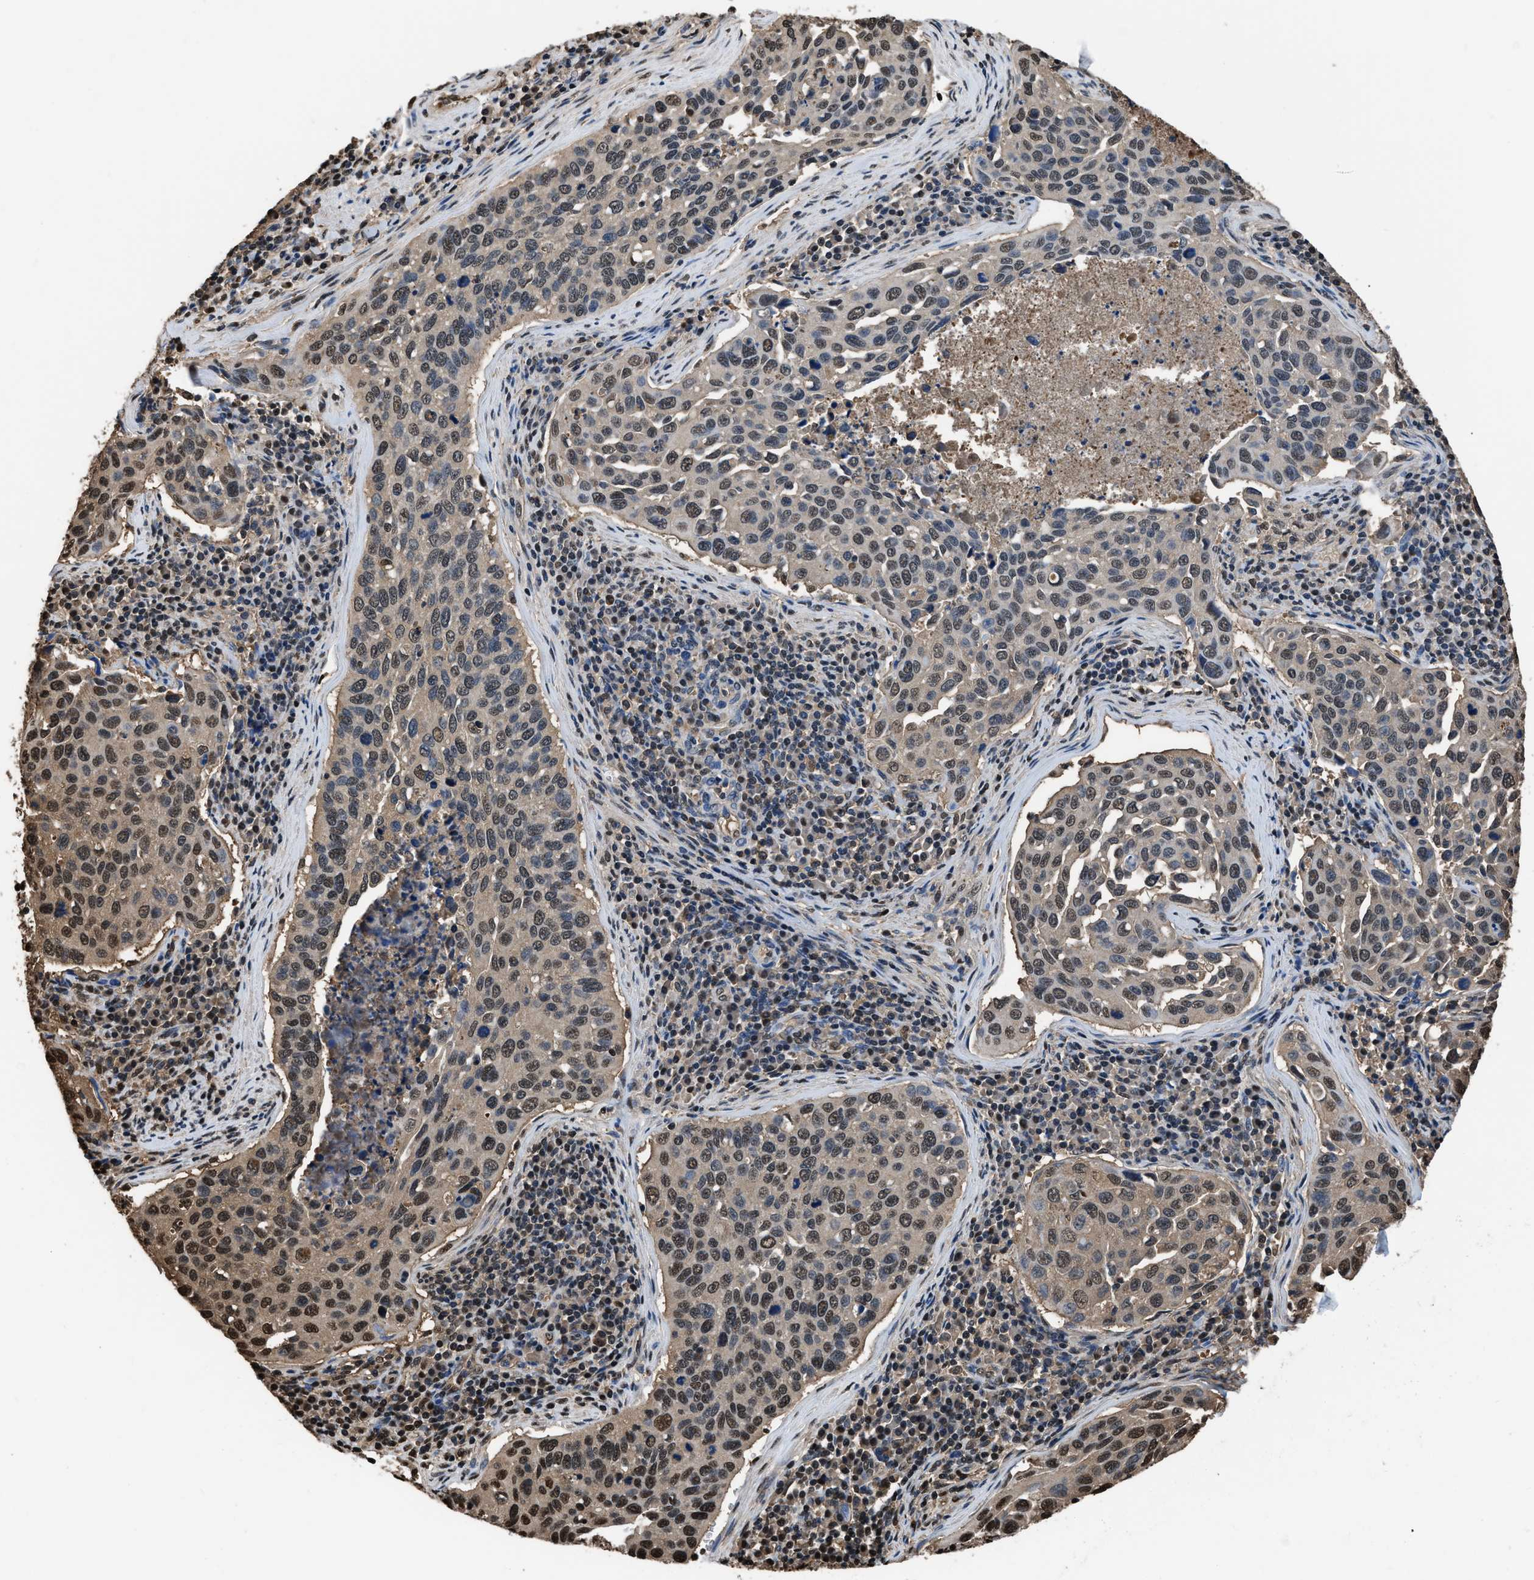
{"staining": {"intensity": "moderate", "quantity": ">75%", "location": "cytoplasmic/membranous,nuclear"}, "tissue": "cervical cancer", "cell_type": "Tumor cells", "image_type": "cancer", "snomed": [{"axis": "morphology", "description": "Squamous cell carcinoma, NOS"}, {"axis": "topography", "description": "Cervix"}], "caption": "A brown stain highlights moderate cytoplasmic/membranous and nuclear positivity of a protein in squamous cell carcinoma (cervical) tumor cells.", "gene": "FNTA", "patient": {"sex": "female", "age": 53}}